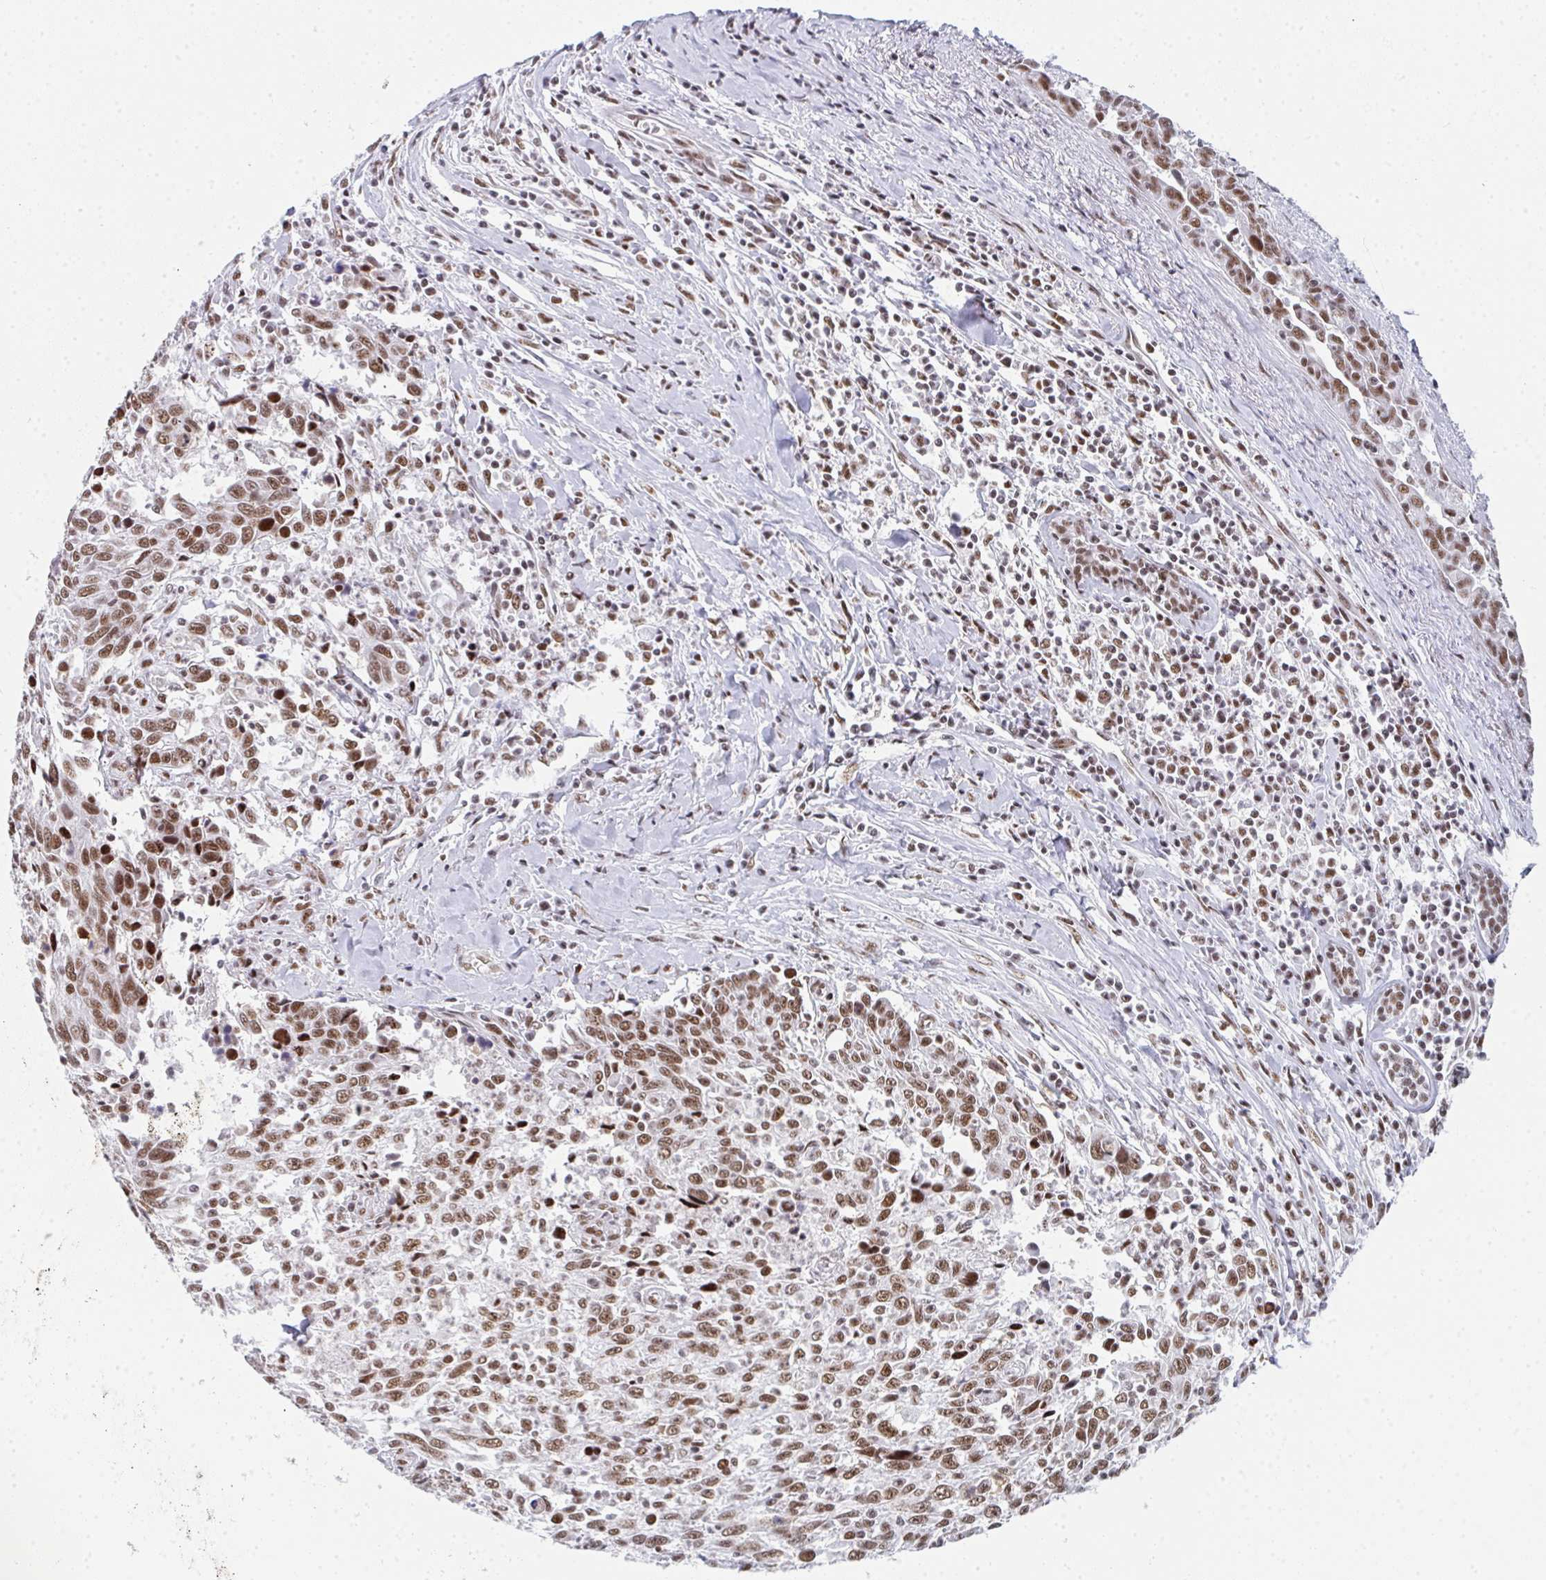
{"staining": {"intensity": "moderate", "quantity": ">75%", "location": "nuclear"}, "tissue": "breast cancer", "cell_type": "Tumor cells", "image_type": "cancer", "snomed": [{"axis": "morphology", "description": "Duct carcinoma"}, {"axis": "topography", "description": "Breast"}], "caption": "A histopathology image of human breast cancer (intraductal carcinoma) stained for a protein demonstrates moderate nuclear brown staining in tumor cells.", "gene": "SNRNP70", "patient": {"sex": "female", "age": 50}}